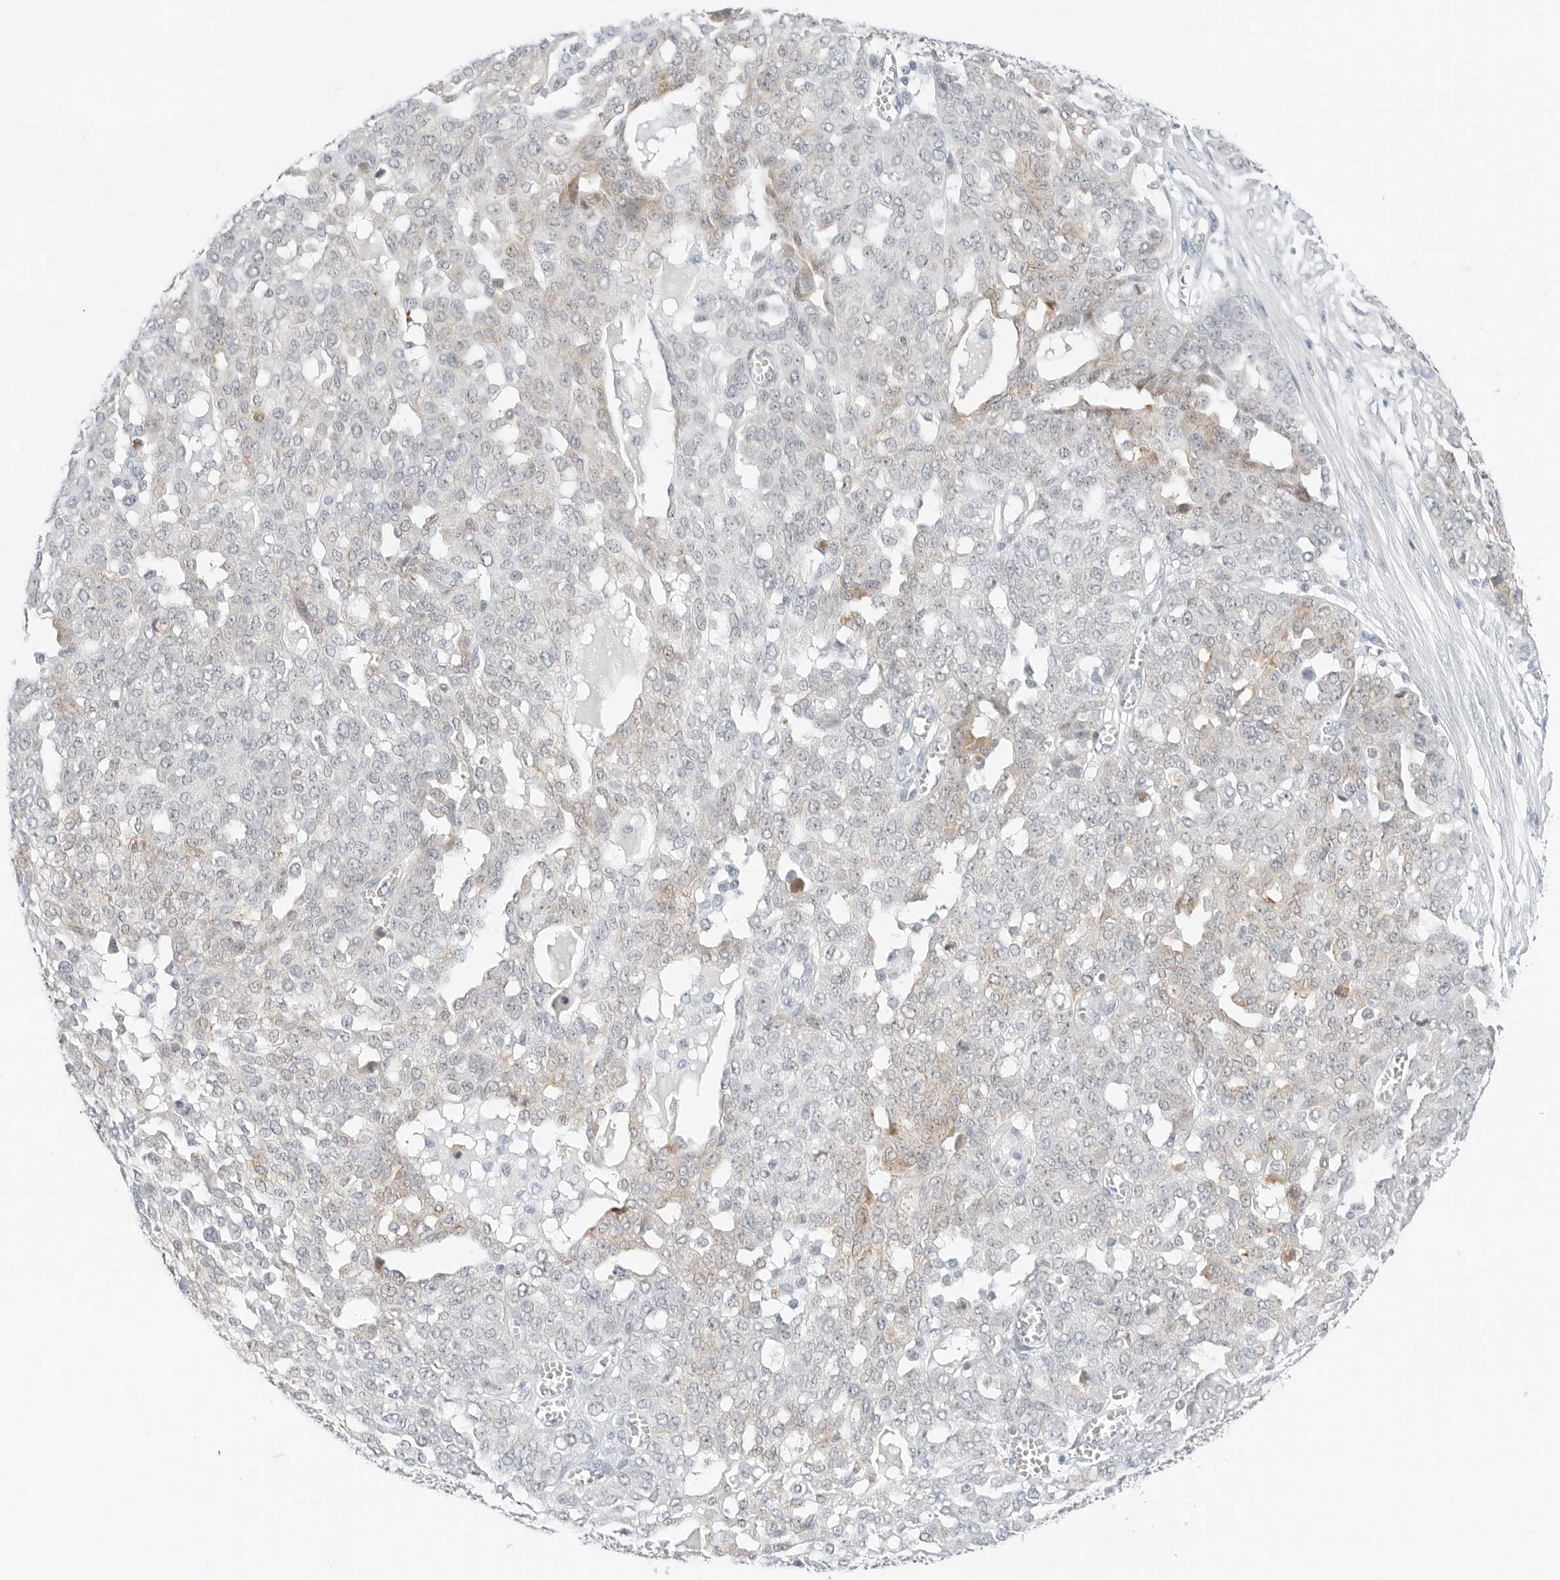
{"staining": {"intensity": "weak", "quantity": "<25%", "location": "cytoplasmic/membranous"}, "tissue": "ovarian cancer", "cell_type": "Tumor cells", "image_type": "cancer", "snomed": [{"axis": "morphology", "description": "Cystadenocarcinoma, serous, NOS"}, {"axis": "topography", "description": "Soft tissue"}, {"axis": "topography", "description": "Ovary"}], "caption": "Image shows no significant protein staining in tumor cells of serous cystadenocarcinoma (ovarian).", "gene": "CCSAP", "patient": {"sex": "female", "age": 57}}